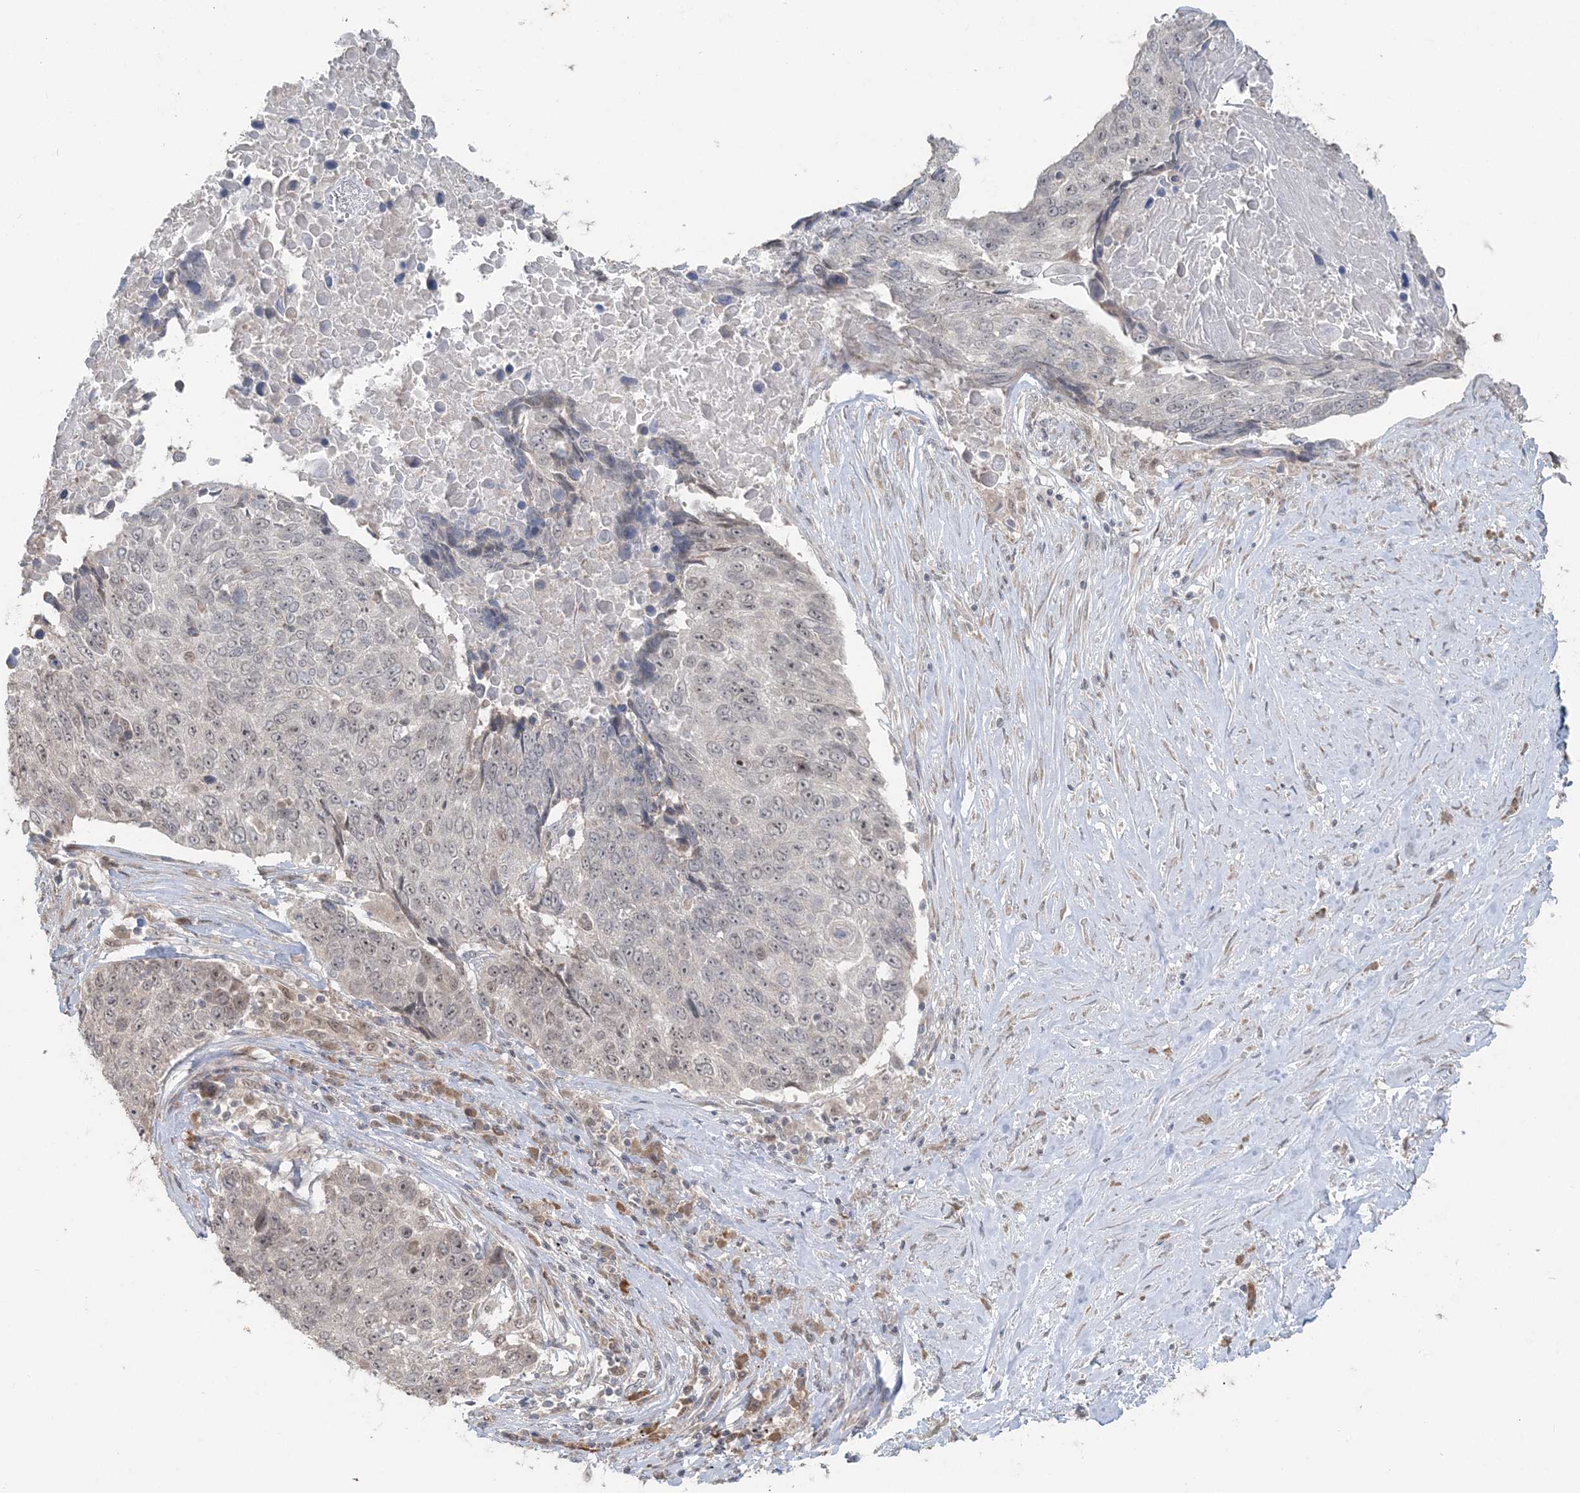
{"staining": {"intensity": "negative", "quantity": "none", "location": "none"}, "tissue": "lung cancer", "cell_type": "Tumor cells", "image_type": "cancer", "snomed": [{"axis": "morphology", "description": "Squamous cell carcinoma, NOS"}, {"axis": "topography", "description": "Lung"}], "caption": "IHC micrograph of neoplastic tissue: lung cancer (squamous cell carcinoma) stained with DAB shows no significant protein expression in tumor cells. (DAB (3,3'-diaminobenzidine) immunohistochemistry, high magnification).", "gene": "SLU7", "patient": {"sex": "male", "age": 66}}